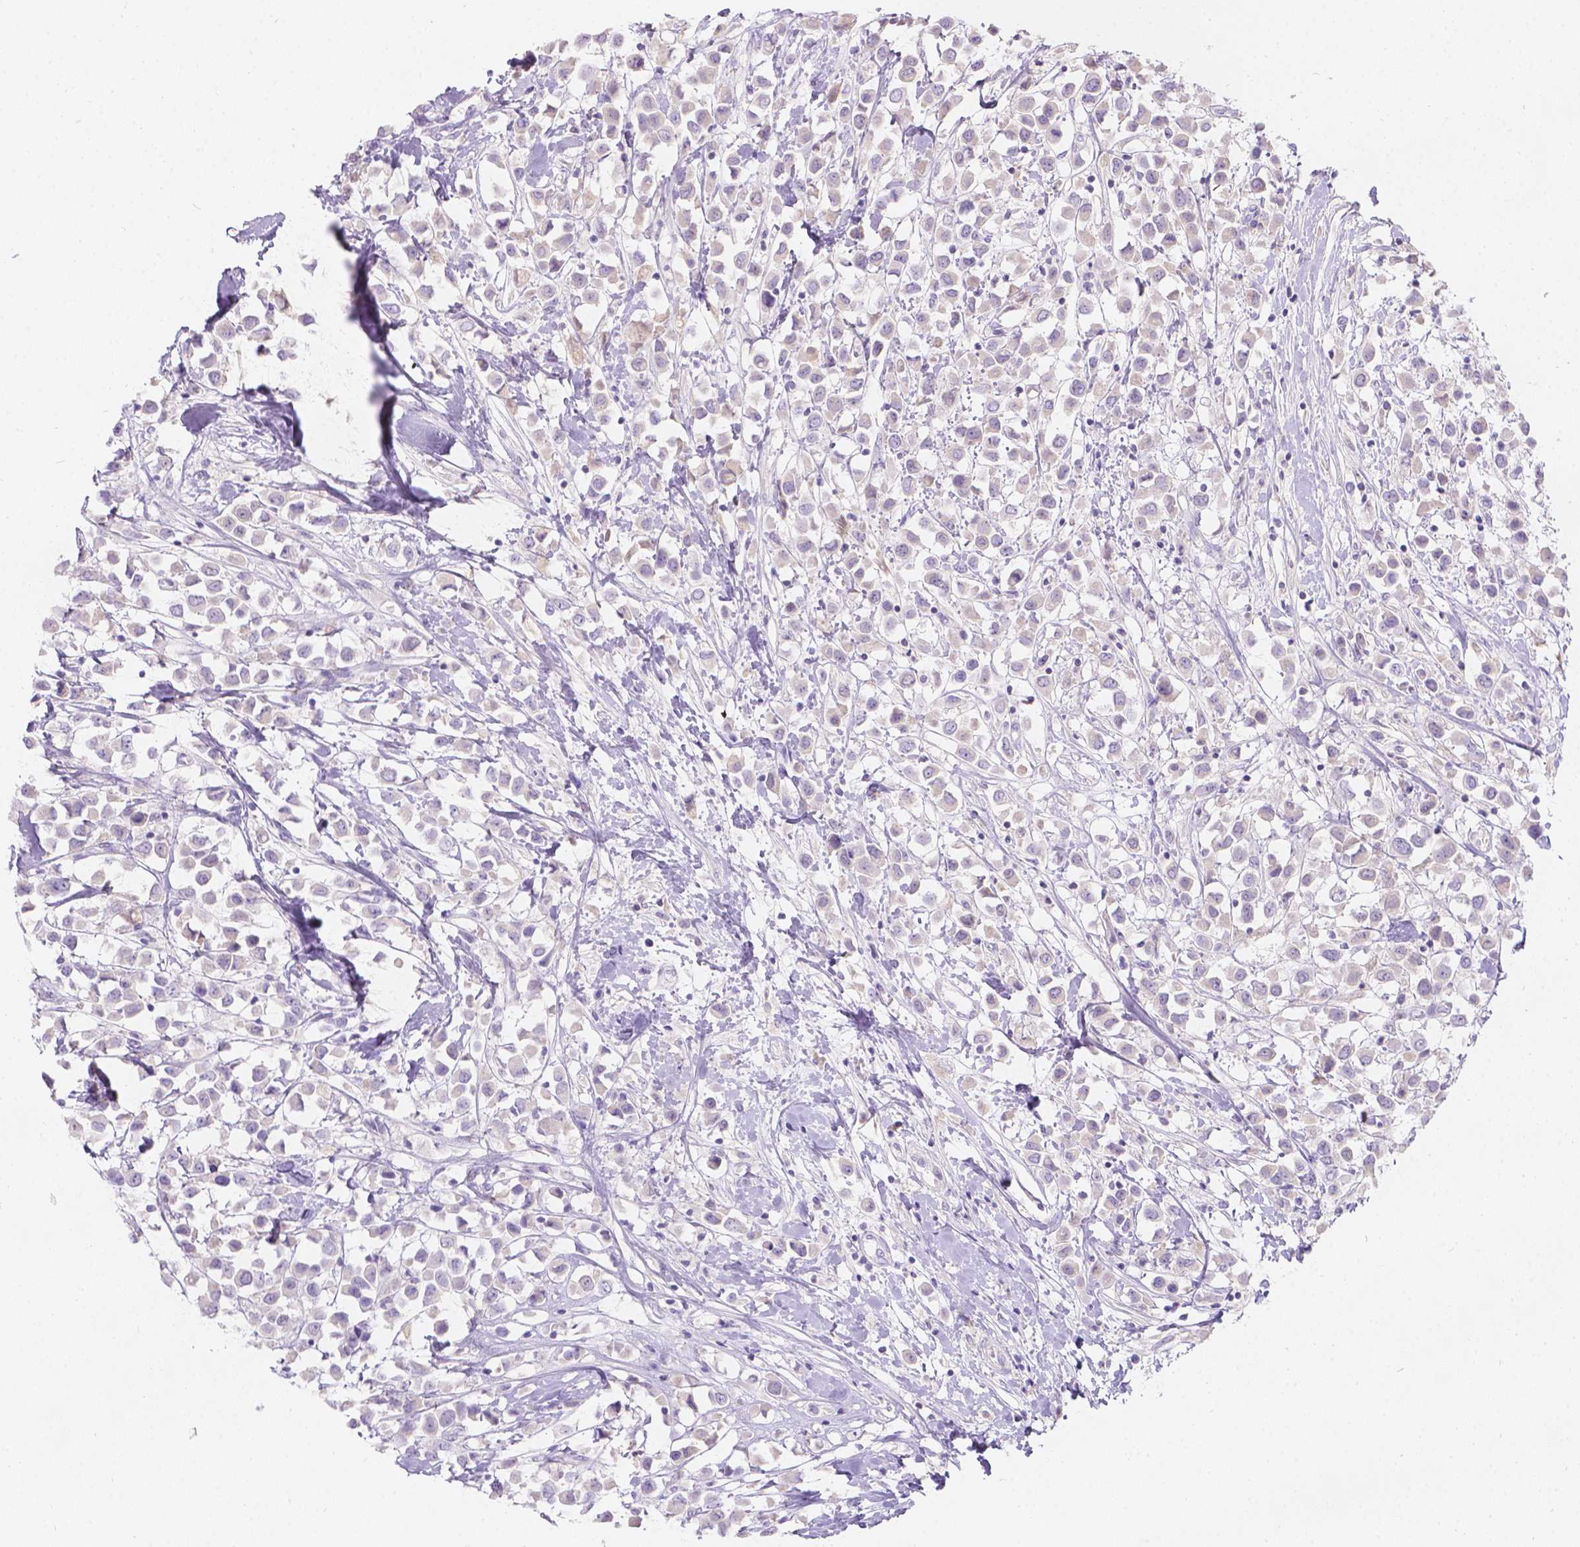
{"staining": {"intensity": "negative", "quantity": "none", "location": "none"}, "tissue": "breast cancer", "cell_type": "Tumor cells", "image_type": "cancer", "snomed": [{"axis": "morphology", "description": "Duct carcinoma"}, {"axis": "topography", "description": "Breast"}], "caption": "Immunohistochemistry (IHC) histopathology image of neoplastic tissue: human breast cancer stained with DAB displays no significant protein staining in tumor cells.", "gene": "GAL3ST2", "patient": {"sex": "female", "age": 61}}